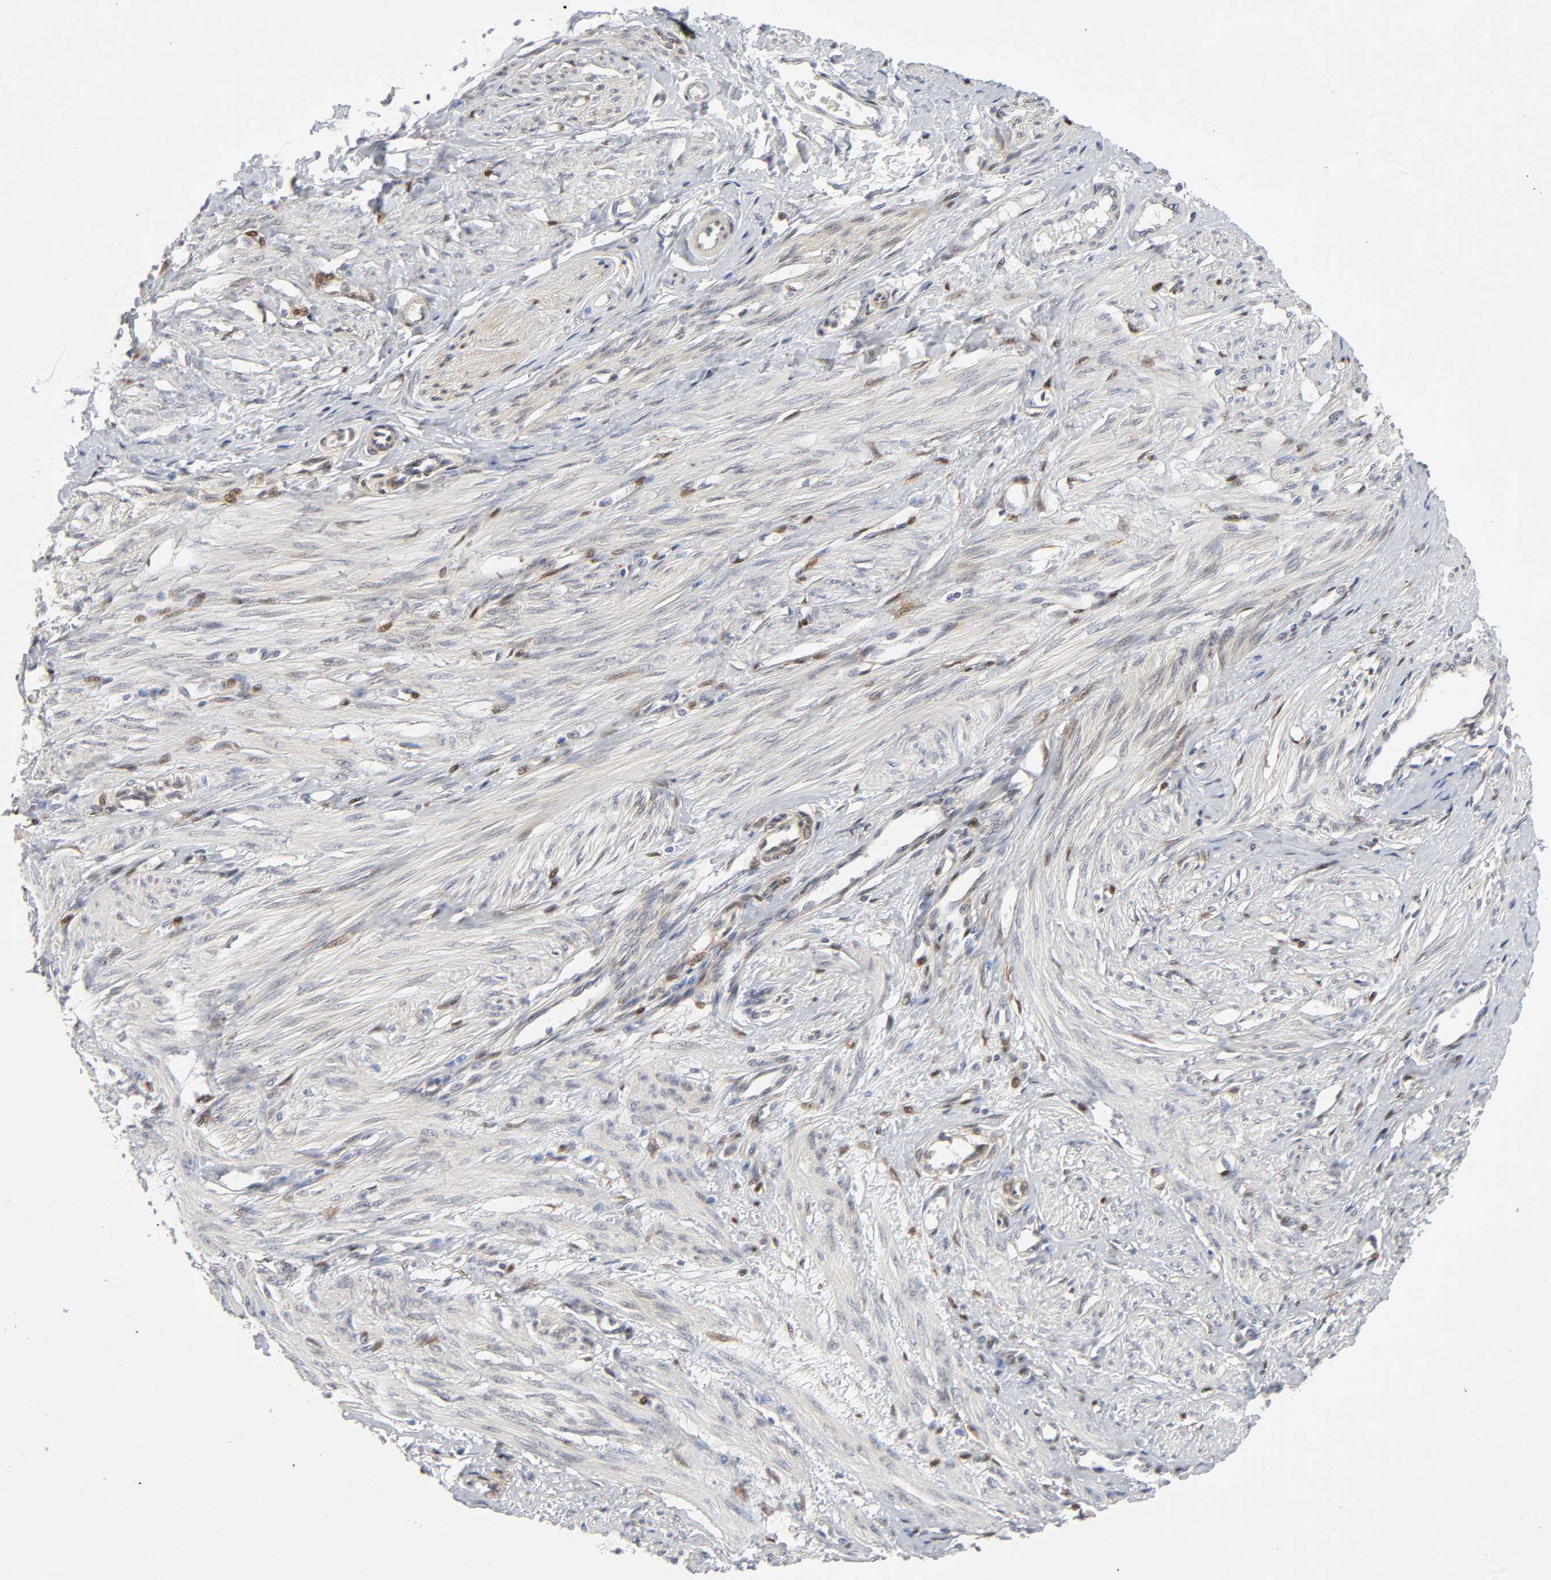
{"staining": {"intensity": "negative", "quantity": "none", "location": "none"}, "tissue": "smooth muscle", "cell_type": "Smooth muscle cells", "image_type": "normal", "snomed": [{"axis": "morphology", "description": "Normal tissue, NOS"}, {"axis": "topography", "description": "Smooth muscle"}, {"axis": "topography", "description": "Uterus"}], "caption": "Smooth muscle cells show no significant protein positivity in benign smooth muscle. (Immunohistochemistry, brightfield microscopy, high magnification).", "gene": "PTEN", "patient": {"sex": "female", "age": 39}}